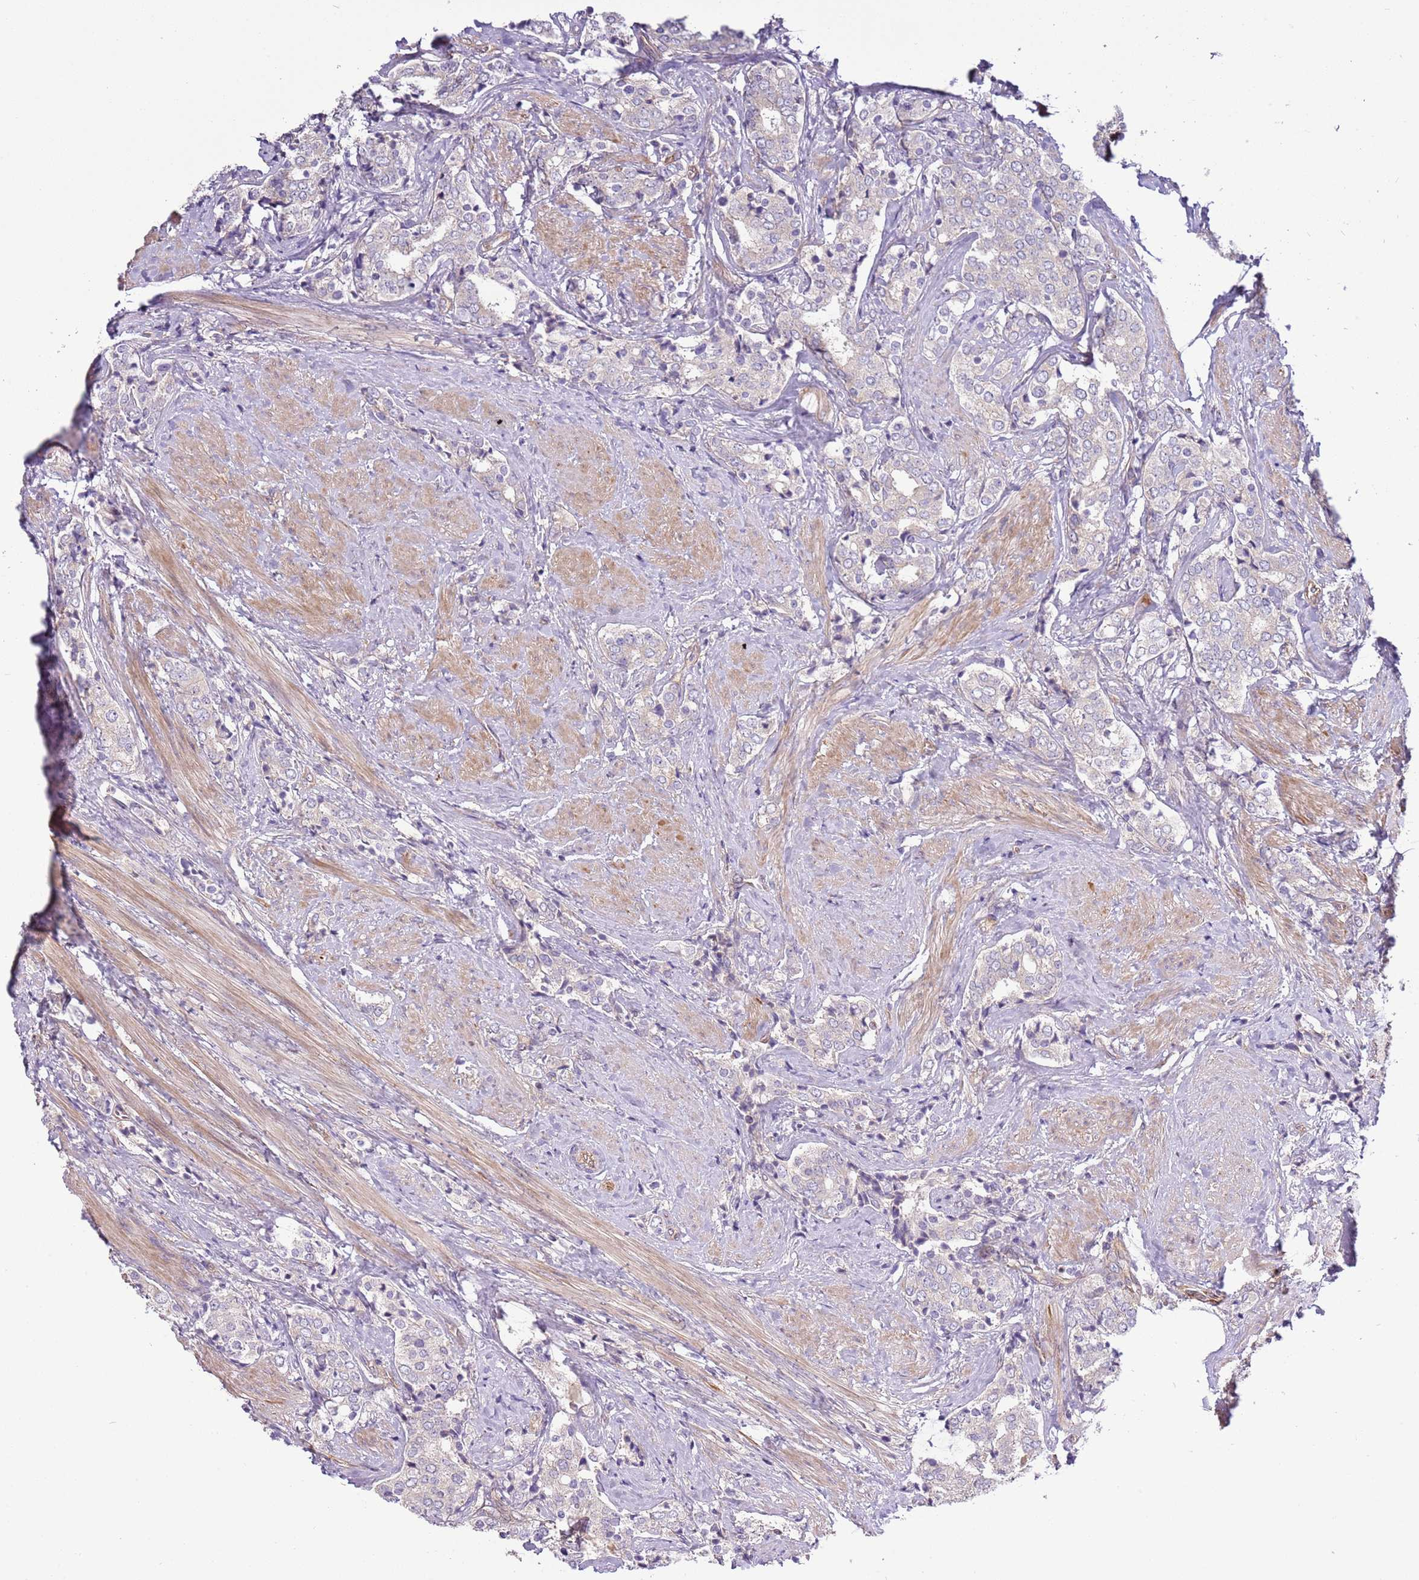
{"staining": {"intensity": "weak", "quantity": "<25%", "location": "cytoplasmic/membranous"}, "tissue": "prostate cancer", "cell_type": "Tumor cells", "image_type": "cancer", "snomed": [{"axis": "morphology", "description": "Adenocarcinoma, High grade"}, {"axis": "topography", "description": "Prostate"}], "caption": "DAB (3,3'-diaminobenzidine) immunohistochemical staining of human prostate cancer demonstrates no significant expression in tumor cells. (Stains: DAB (3,3'-diaminobenzidine) IHC with hematoxylin counter stain, Microscopy: brightfield microscopy at high magnification).", "gene": "GNL1", "patient": {"sex": "male", "age": 71}}